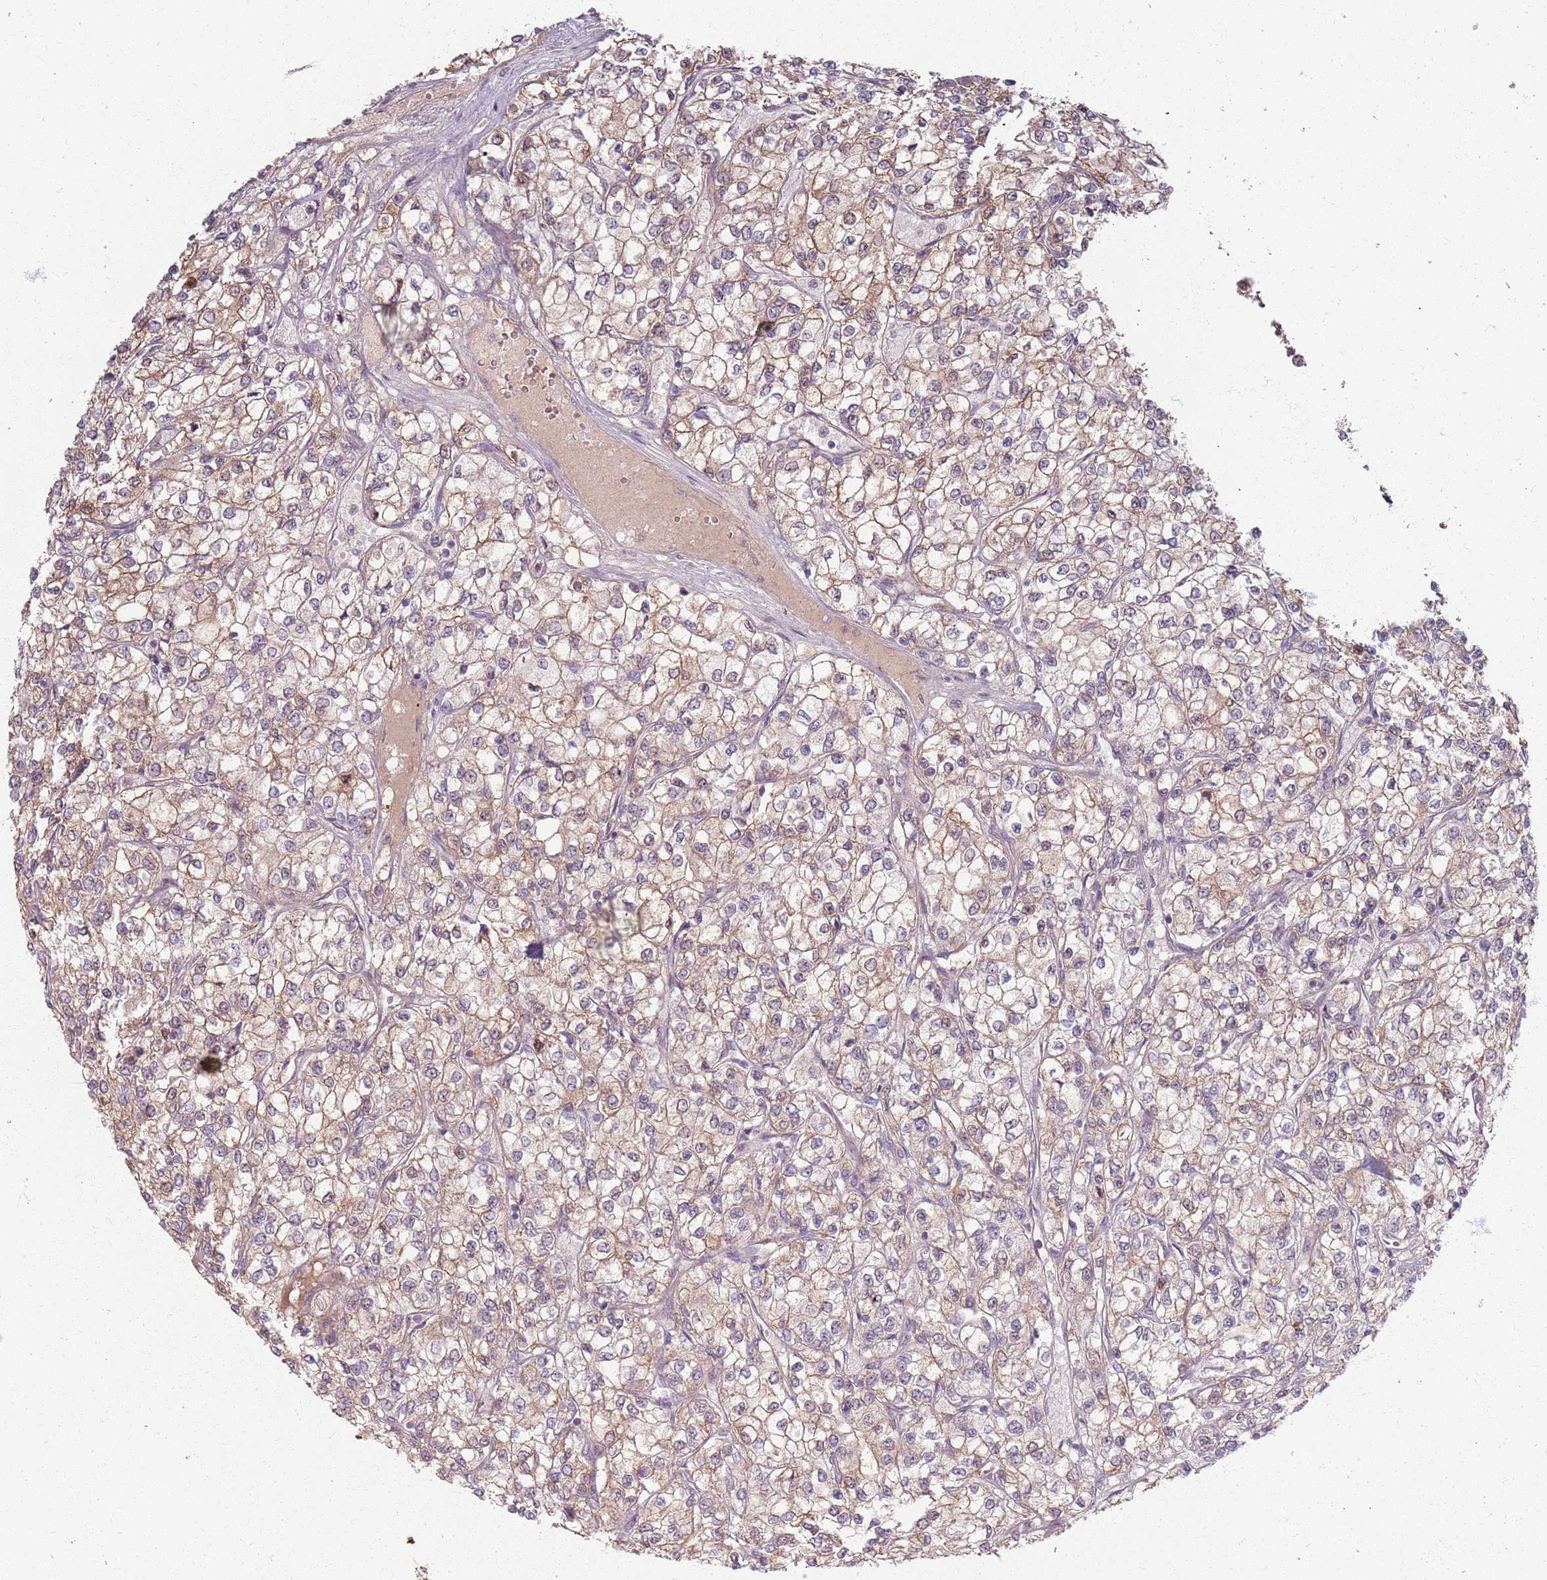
{"staining": {"intensity": "weak", "quantity": "25%-75%", "location": "cytoplasmic/membranous"}, "tissue": "renal cancer", "cell_type": "Tumor cells", "image_type": "cancer", "snomed": [{"axis": "morphology", "description": "Adenocarcinoma, NOS"}, {"axis": "topography", "description": "Kidney"}], "caption": "This photomicrograph demonstrates immunohistochemistry staining of renal cancer (adenocarcinoma), with low weak cytoplasmic/membranous positivity in about 25%-75% of tumor cells.", "gene": "ZDHHC2", "patient": {"sex": "male", "age": 80}}